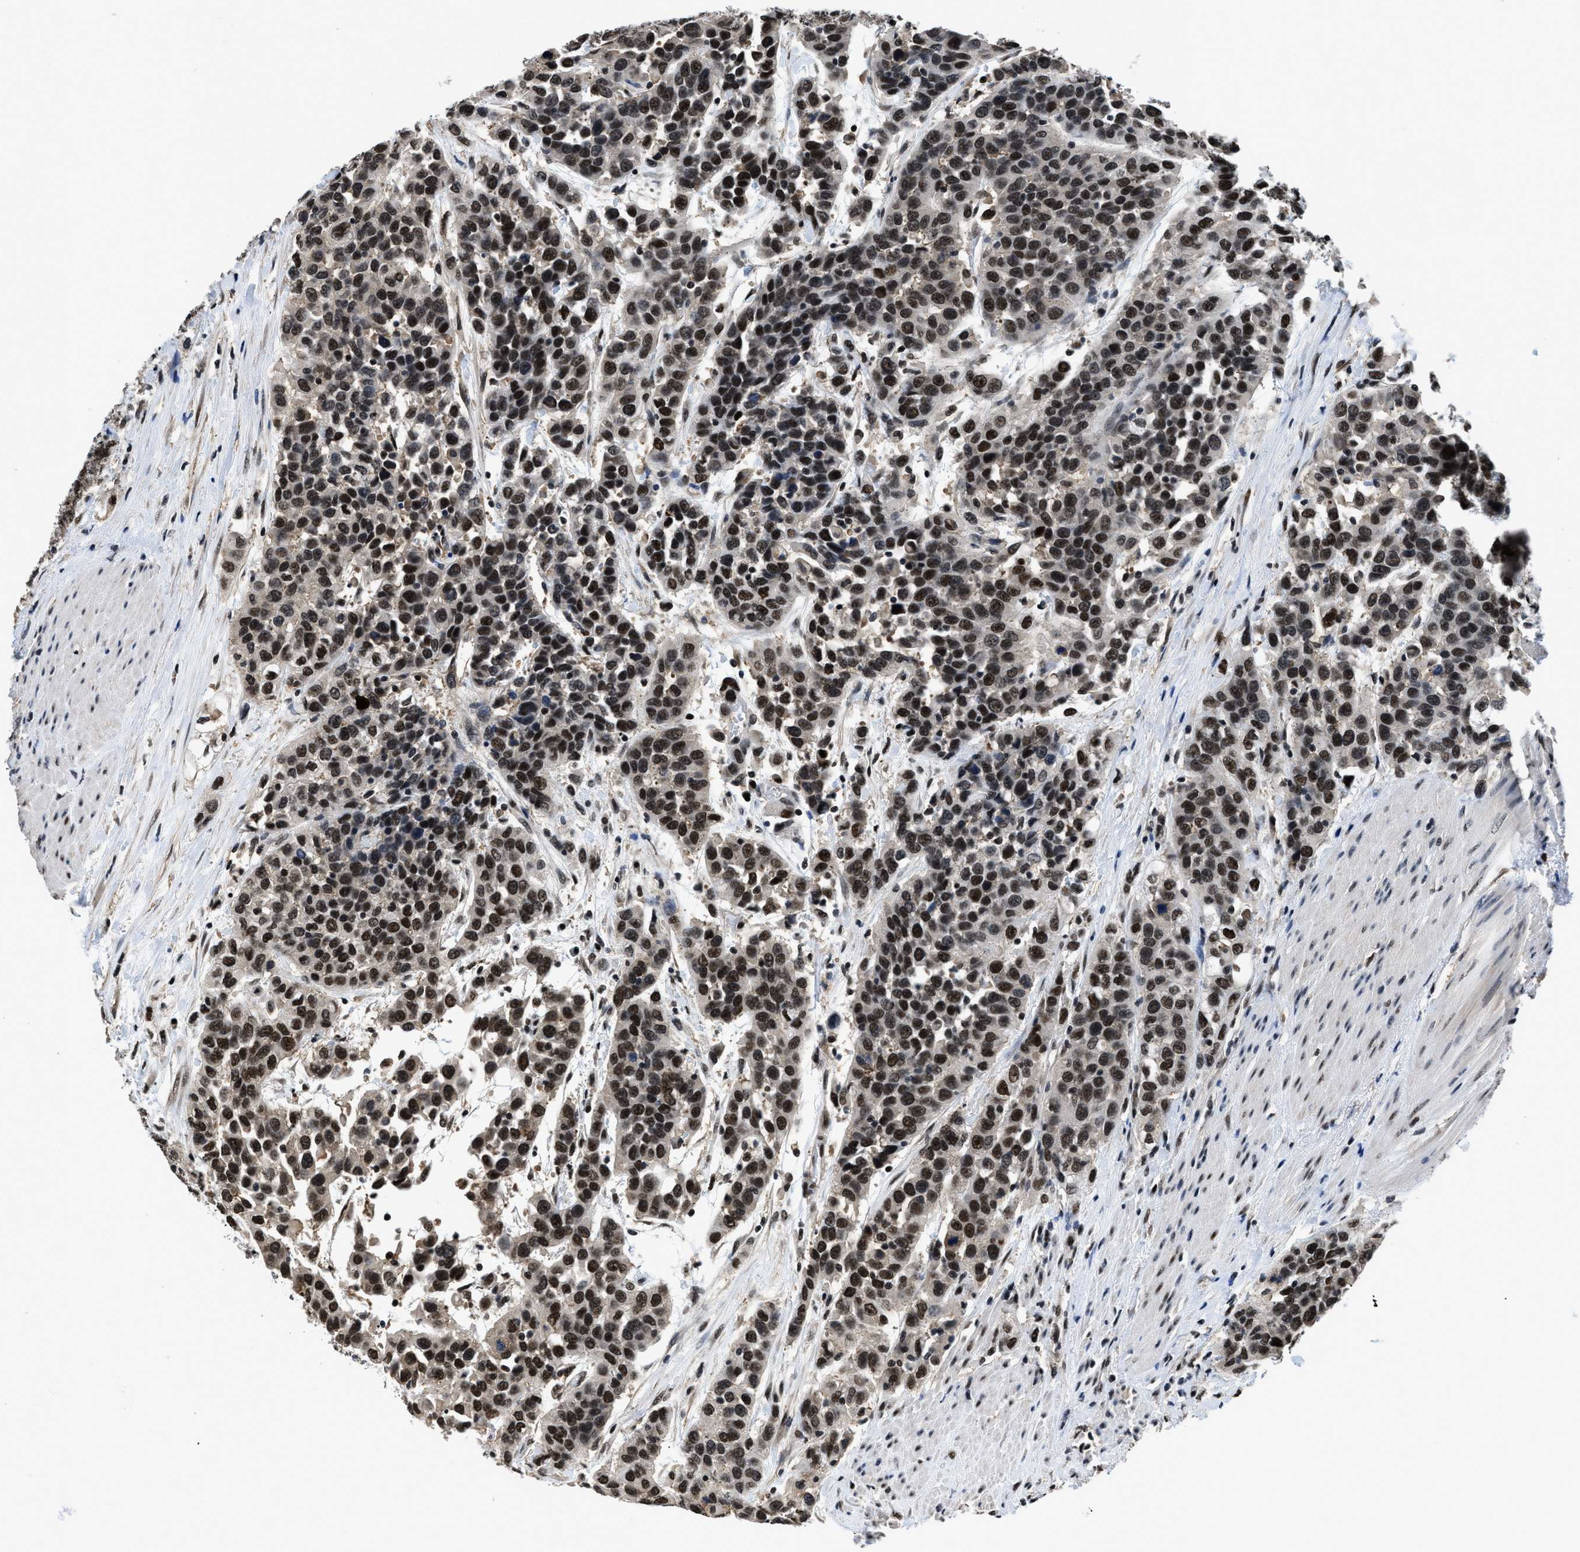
{"staining": {"intensity": "strong", "quantity": ">75%", "location": "nuclear"}, "tissue": "urothelial cancer", "cell_type": "Tumor cells", "image_type": "cancer", "snomed": [{"axis": "morphology", "description": "Urothelial carcinoma, High grade"}, {"axis": "topography", "description": "Urinary bladder"}], "caption": "A brown stain shows strong nuclear positivity of a protein in high-grade urothelial carcinoma tumor cells.", "gene": "HNRNPH2", "patient": {"sex": "female", "age": 80}}